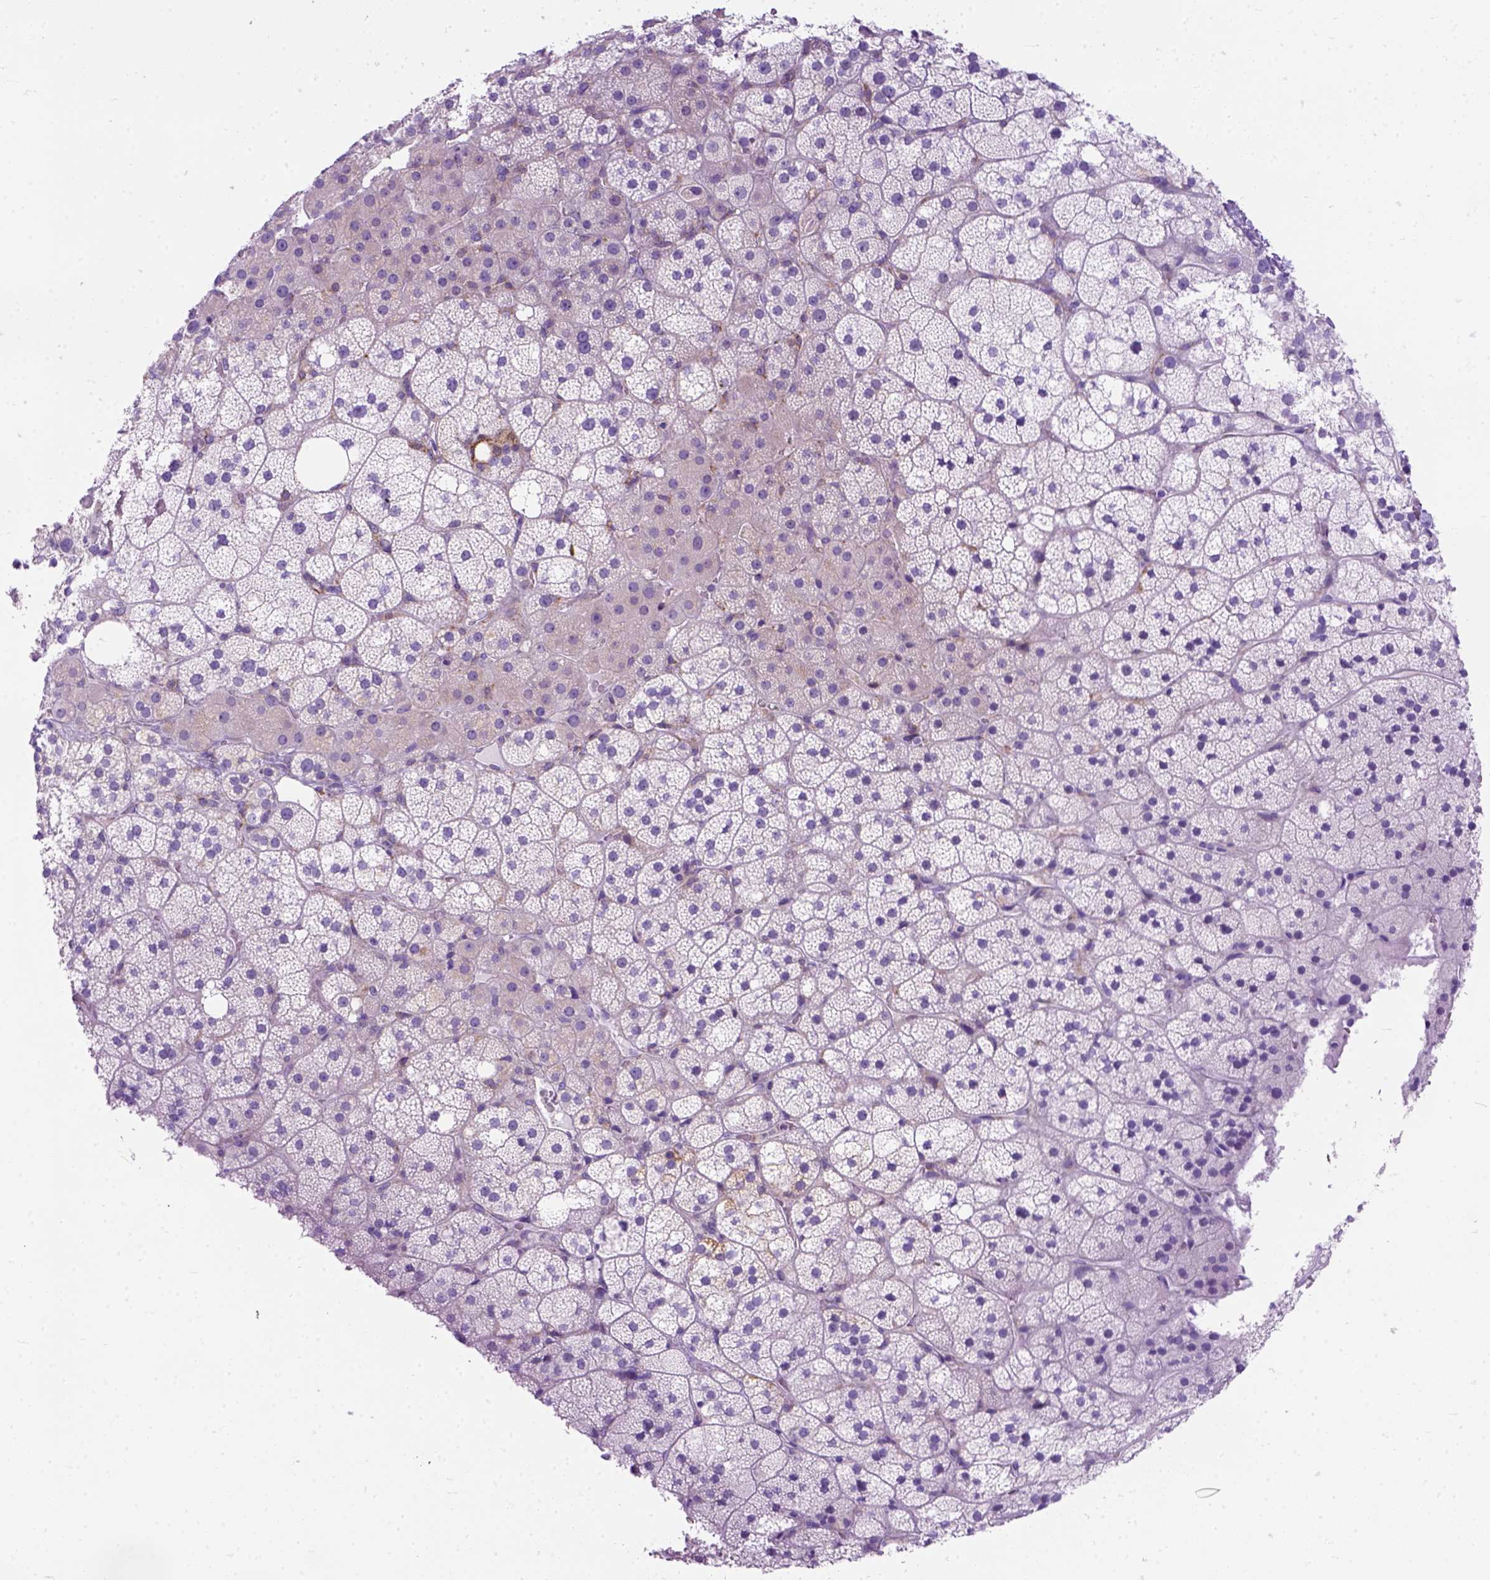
{"staining": {"intensity": "negative", "quantity": "none", "location": "none"}, "tissue": "adrenal gland", "cell_type": "Glandular cells", "image_type": "normal", "snomed": [{"axis": "morphology", "description": "Normal tissue, NOS"}, {"axis": "topography", "description": "Adrenal gland"}], "caption": "High magnification brightfield microscopy of benign adrenal gland stained with DAB (brown) and counterstained with hematoxylin (blue): glandular cells show no significant staining. The staining is performed using DAB brown chromogen with nuclei counter-stained in using hematoxylin.", "gene": "PLK4", "patient": {"sex": "male", "age": 53}}